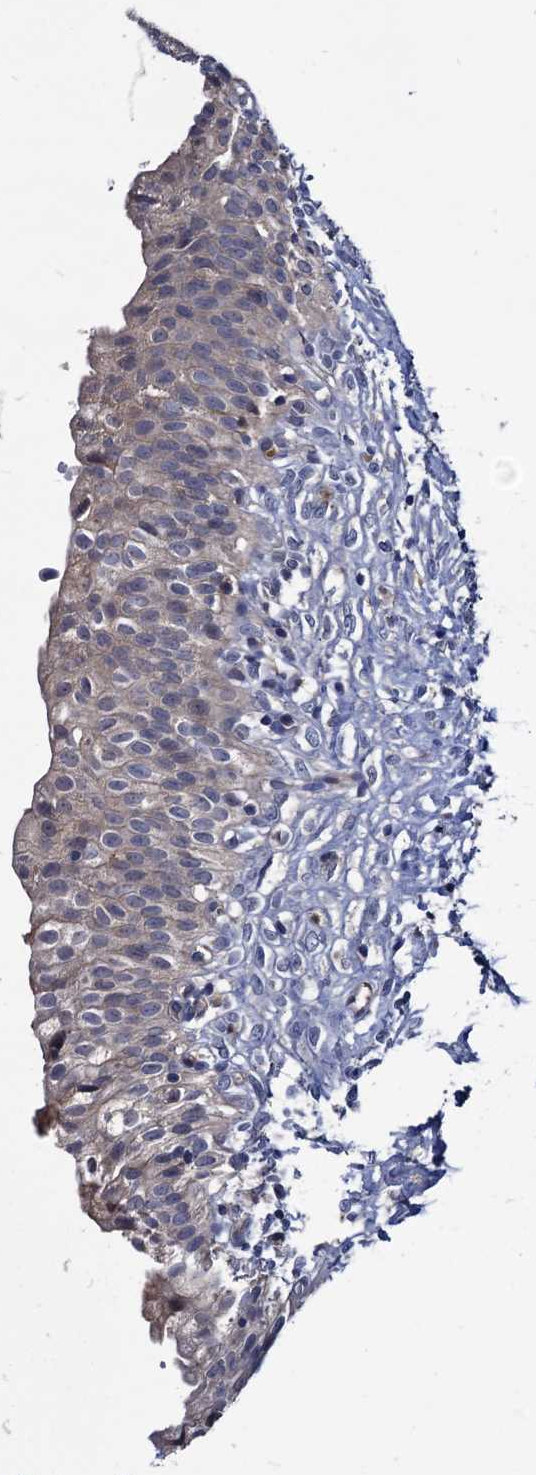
{"staining": {"intensity": "moderate", "quantity": "25%-75%", "location": "cytoplasmic/membranous"}, "tissue": "urinary bladder", "cell_type": "Urothelial cells", "image_type": "normal", "snomed": [{"axis": "morphology", "description": "Normal tissue, NOS"}, {"axis": "topography", "description": "Urinary bladder"}], "caption": "Immunohistochemical staining of benign human urinary bladder shows moderate cytoplasmic/membranous protein positivity in approximately 25%-75% of urothelial cells.", "gene": "CPPED1", "patient": {"sex": "male", "age": 55}}